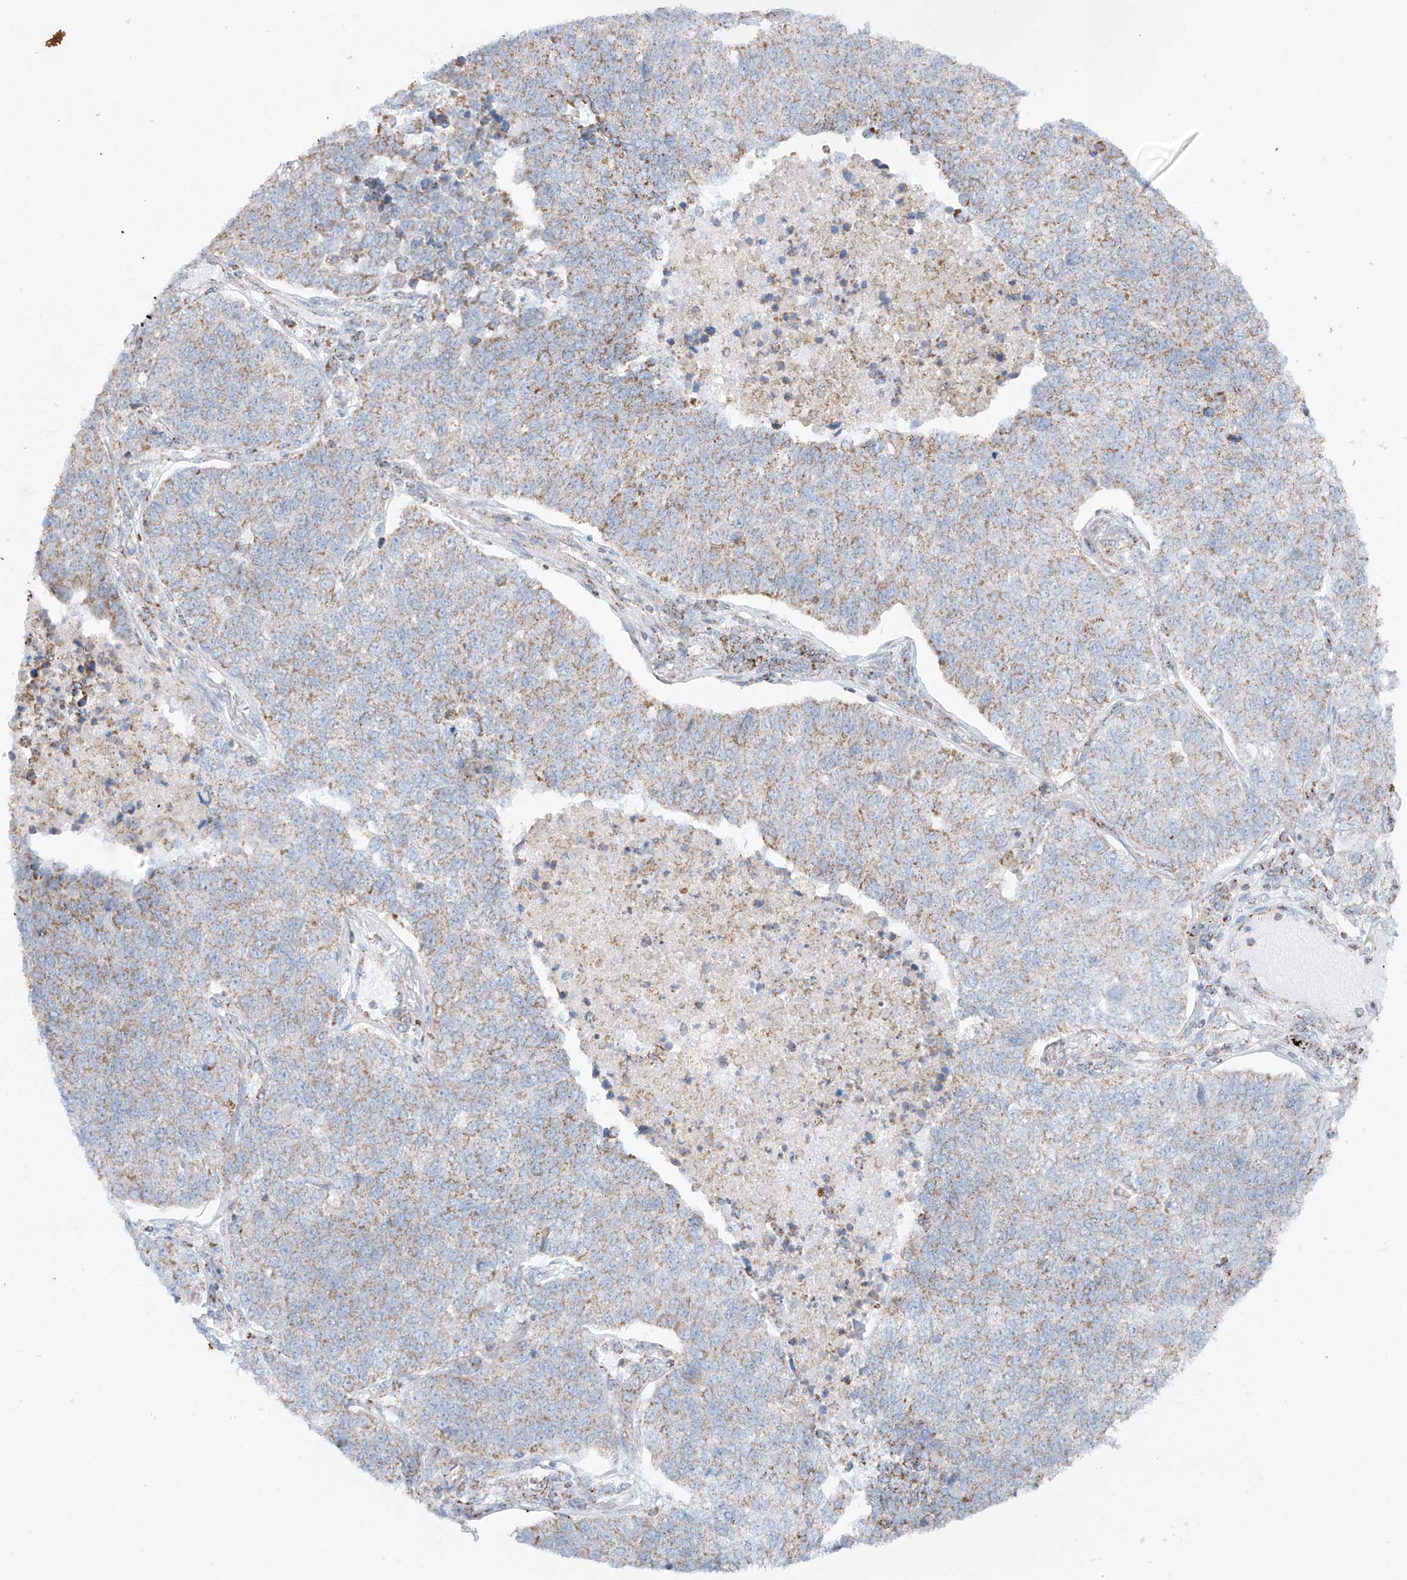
{"staining": {"intensity": "weak", "quantity": "25%-75%", "location": "cytoplasmic/membranous"}, "tissue": "lung cancer", "cell_type": "Tumor cells", "image_type": "cancer", "snomed": [{"axis": "morphology", "description": "Adenocarcinoma, NOS"}, {"axis": "topography", "description": "Lung"}], "caption": "A histopathology image of lung cancer stained for a protein reveals weak cytoplasmic/membranous brown staining in tumor cells. The staining was performed using DAB (3,3'-diaminobenzidine) to visualize the protein expression in brown, while the nuclei were stained in blue with hematoxylin (Magnification: 20x).", "gene": "XKR3", "patient": {"sex": "male", "age": 49}}